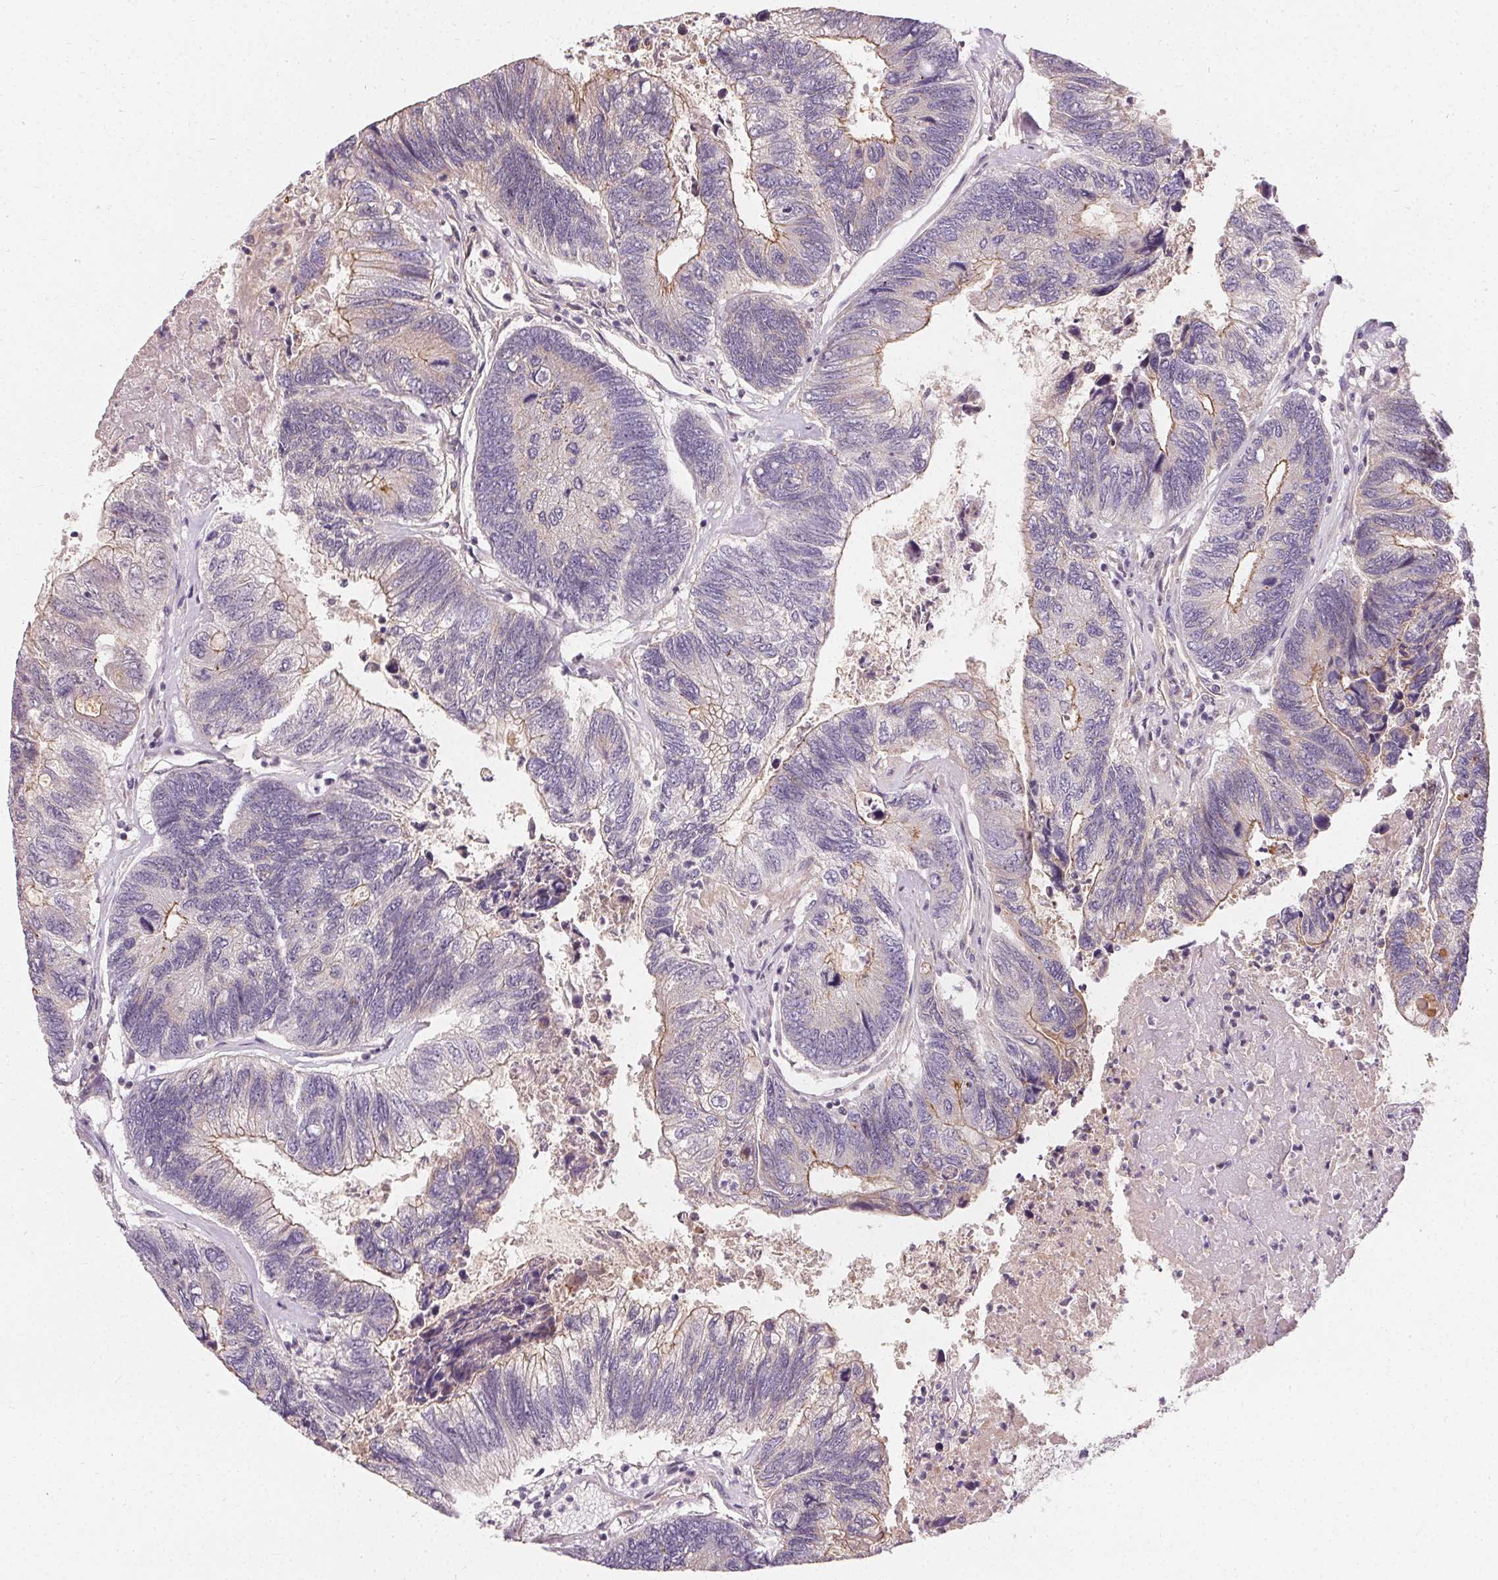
{"staining": {"intensity": "weak", "quantity": "25%-75%", "location": "cytoplasmic/membranous"}, "tissue": "colorectal cancer", "cell_type": "Tumor cells", "image_type": "cancer", "snomed": [{"axis": "morphology", "description": "Adenocarcinoma, NOS"}, {"axis": "topography", "description": "Colon"}], "caption": "Tumor cells show low levels of weak cytoplasmic/membranous staining in about 25%-75% of cells in colorectal cancer.", "gene": "APLP1", "patient": {"sex": "female", "age": 67}}